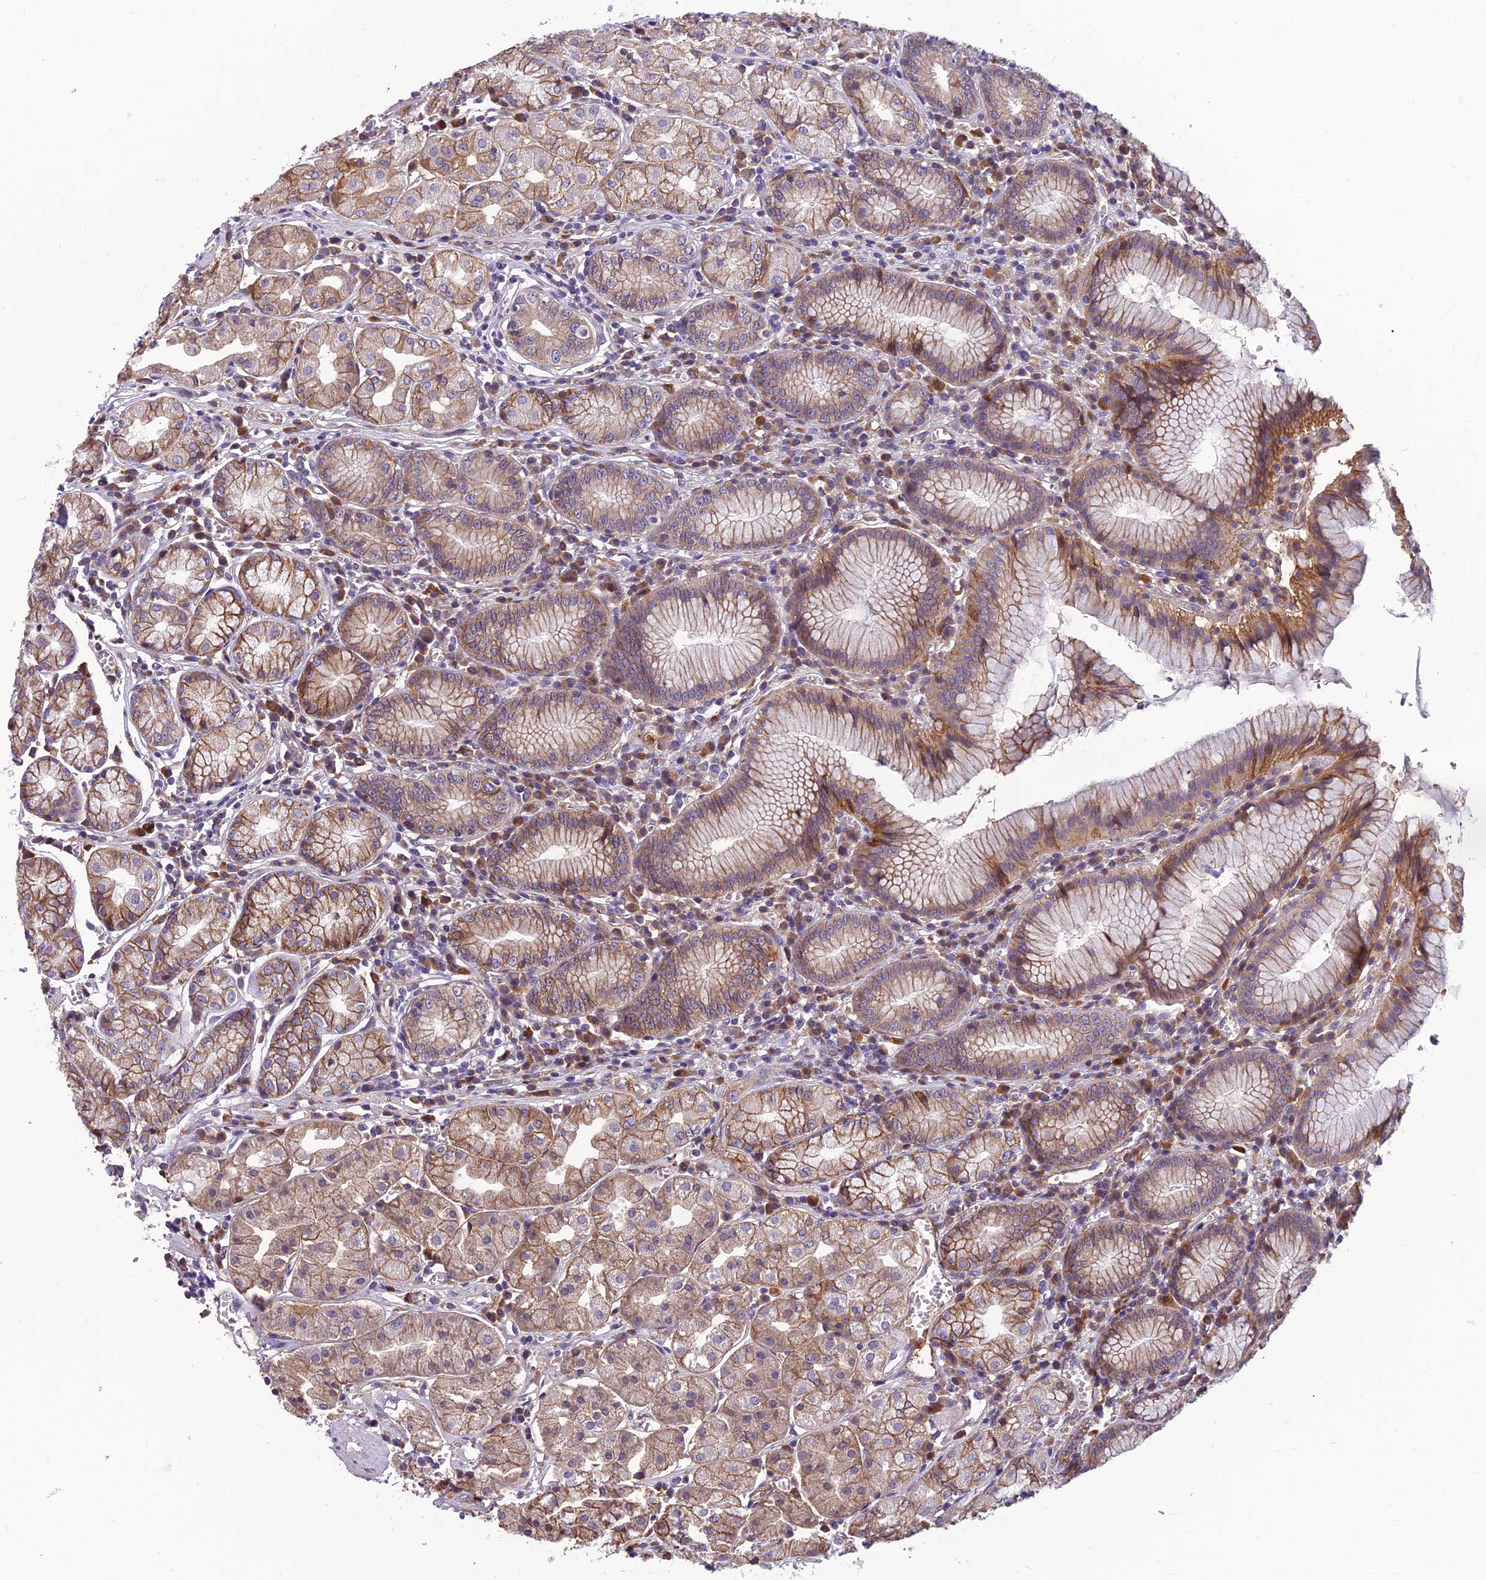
{"staining": {"intensity": "moderate", "quantity": ">75%", "location": "cytoplasmic/membranous"}, "tissue": "stomach", "cell_type": "Glandular cells", "image_type": "normal", "snomed": [{"axis": "morphology", "description": "Normal tissue, NOS"}, {"axis": "topography", "description": "Stomach"}], "caption": "This is a photomicrograph of IHC staining of benign stomach, which shows moderate expression in the cytoplasmic/membranous of glandular cells.", "gene": "TSPAN15", "patient": {"sex": "male", "age": 55}}